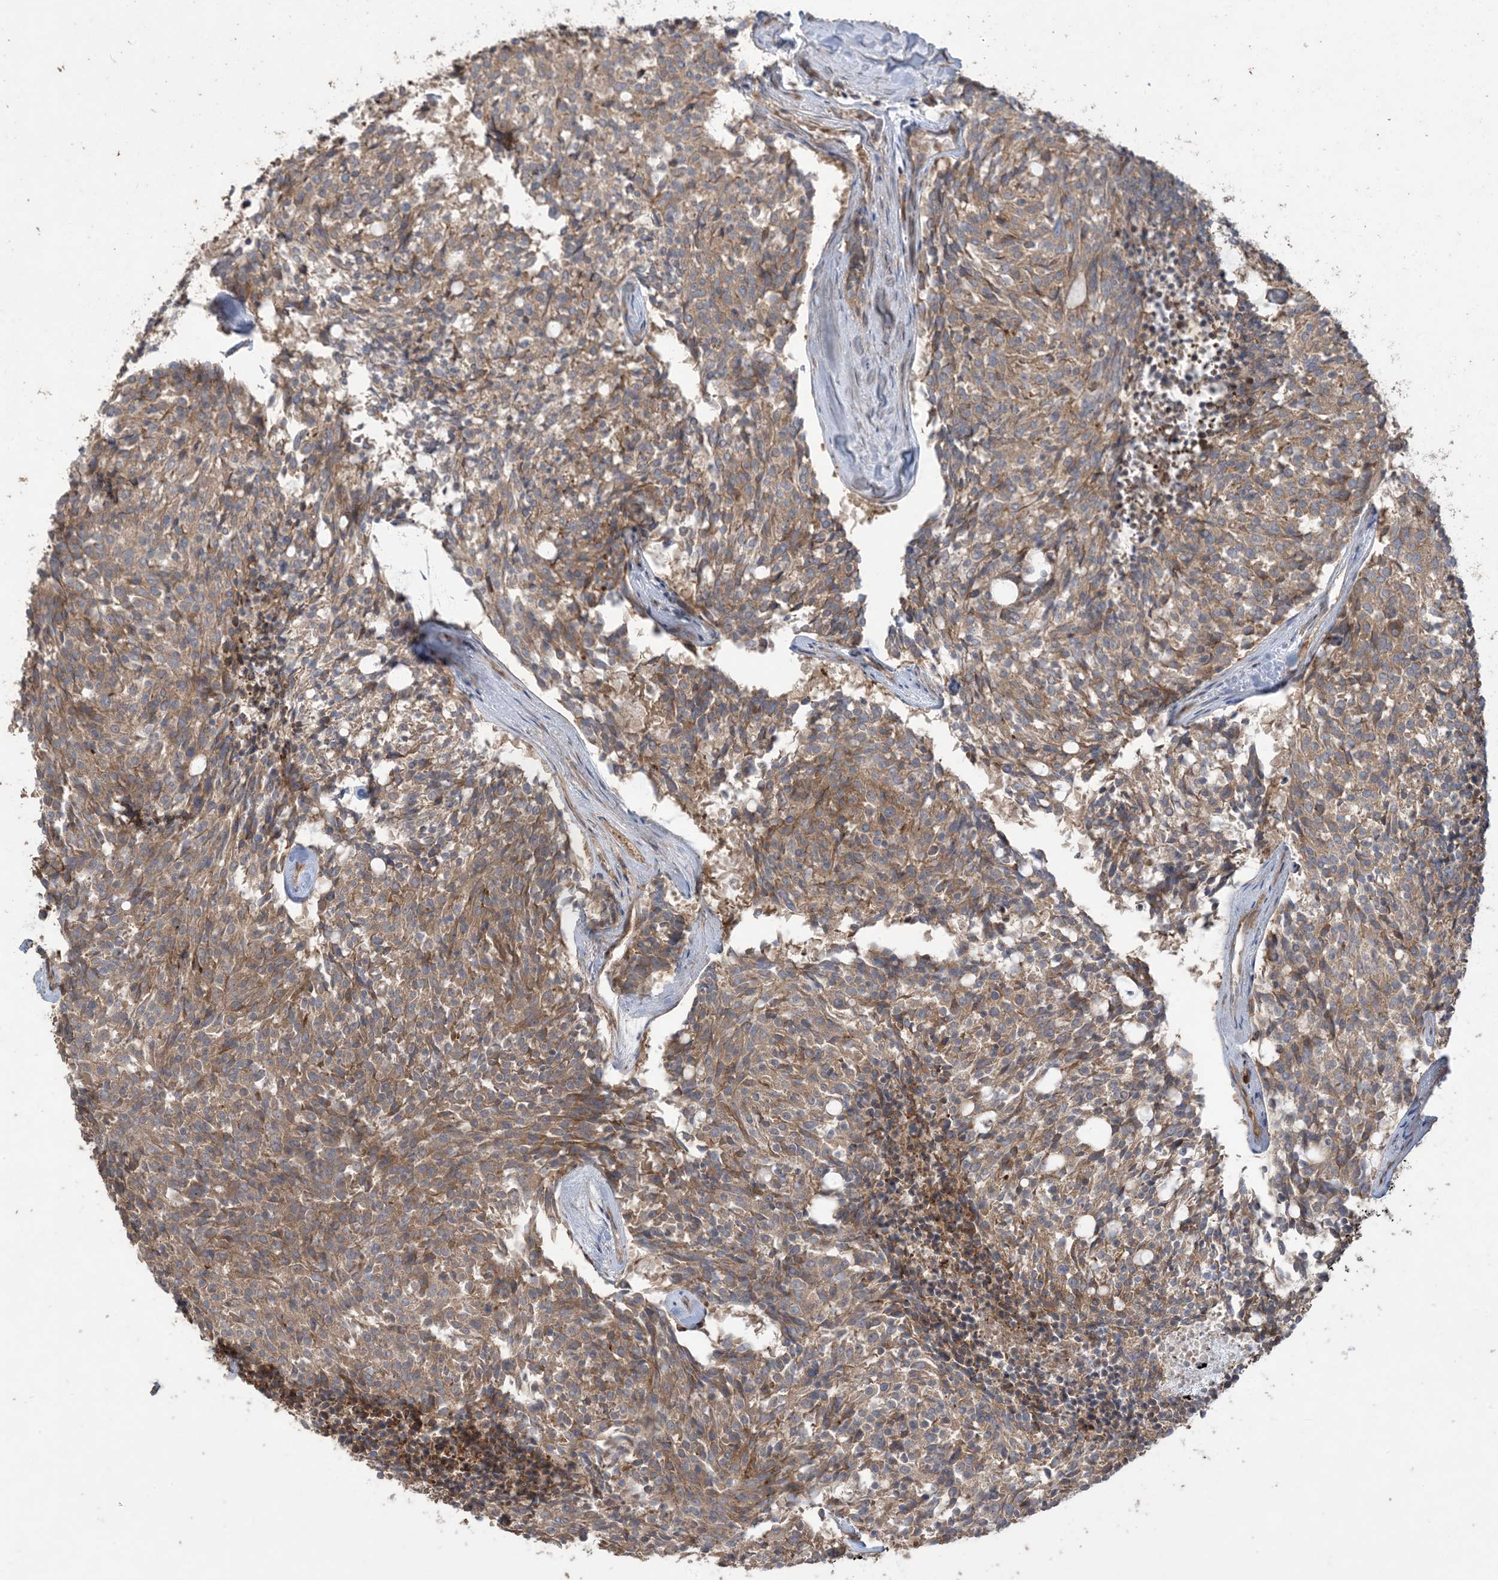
{"staining": {"intensity": "moderate", "quantity": ">75%", "location": "cytoplasmic/membranous"}, "tissue": "carcinoid", "cell_type": "Tumor cells", "image_type": "cancer", "snomed": [{"axis": "morphology", "description": "Carcinoid, malignant, NOS"}, {"axis": "topography", "description": "Pancreas"}], "caption": "Carcinoid stained with a protein marker demonstrates moderate staining in tumor cells.", "gene": "KLHL18", "patient": {"sex": "female", "age": 54}}